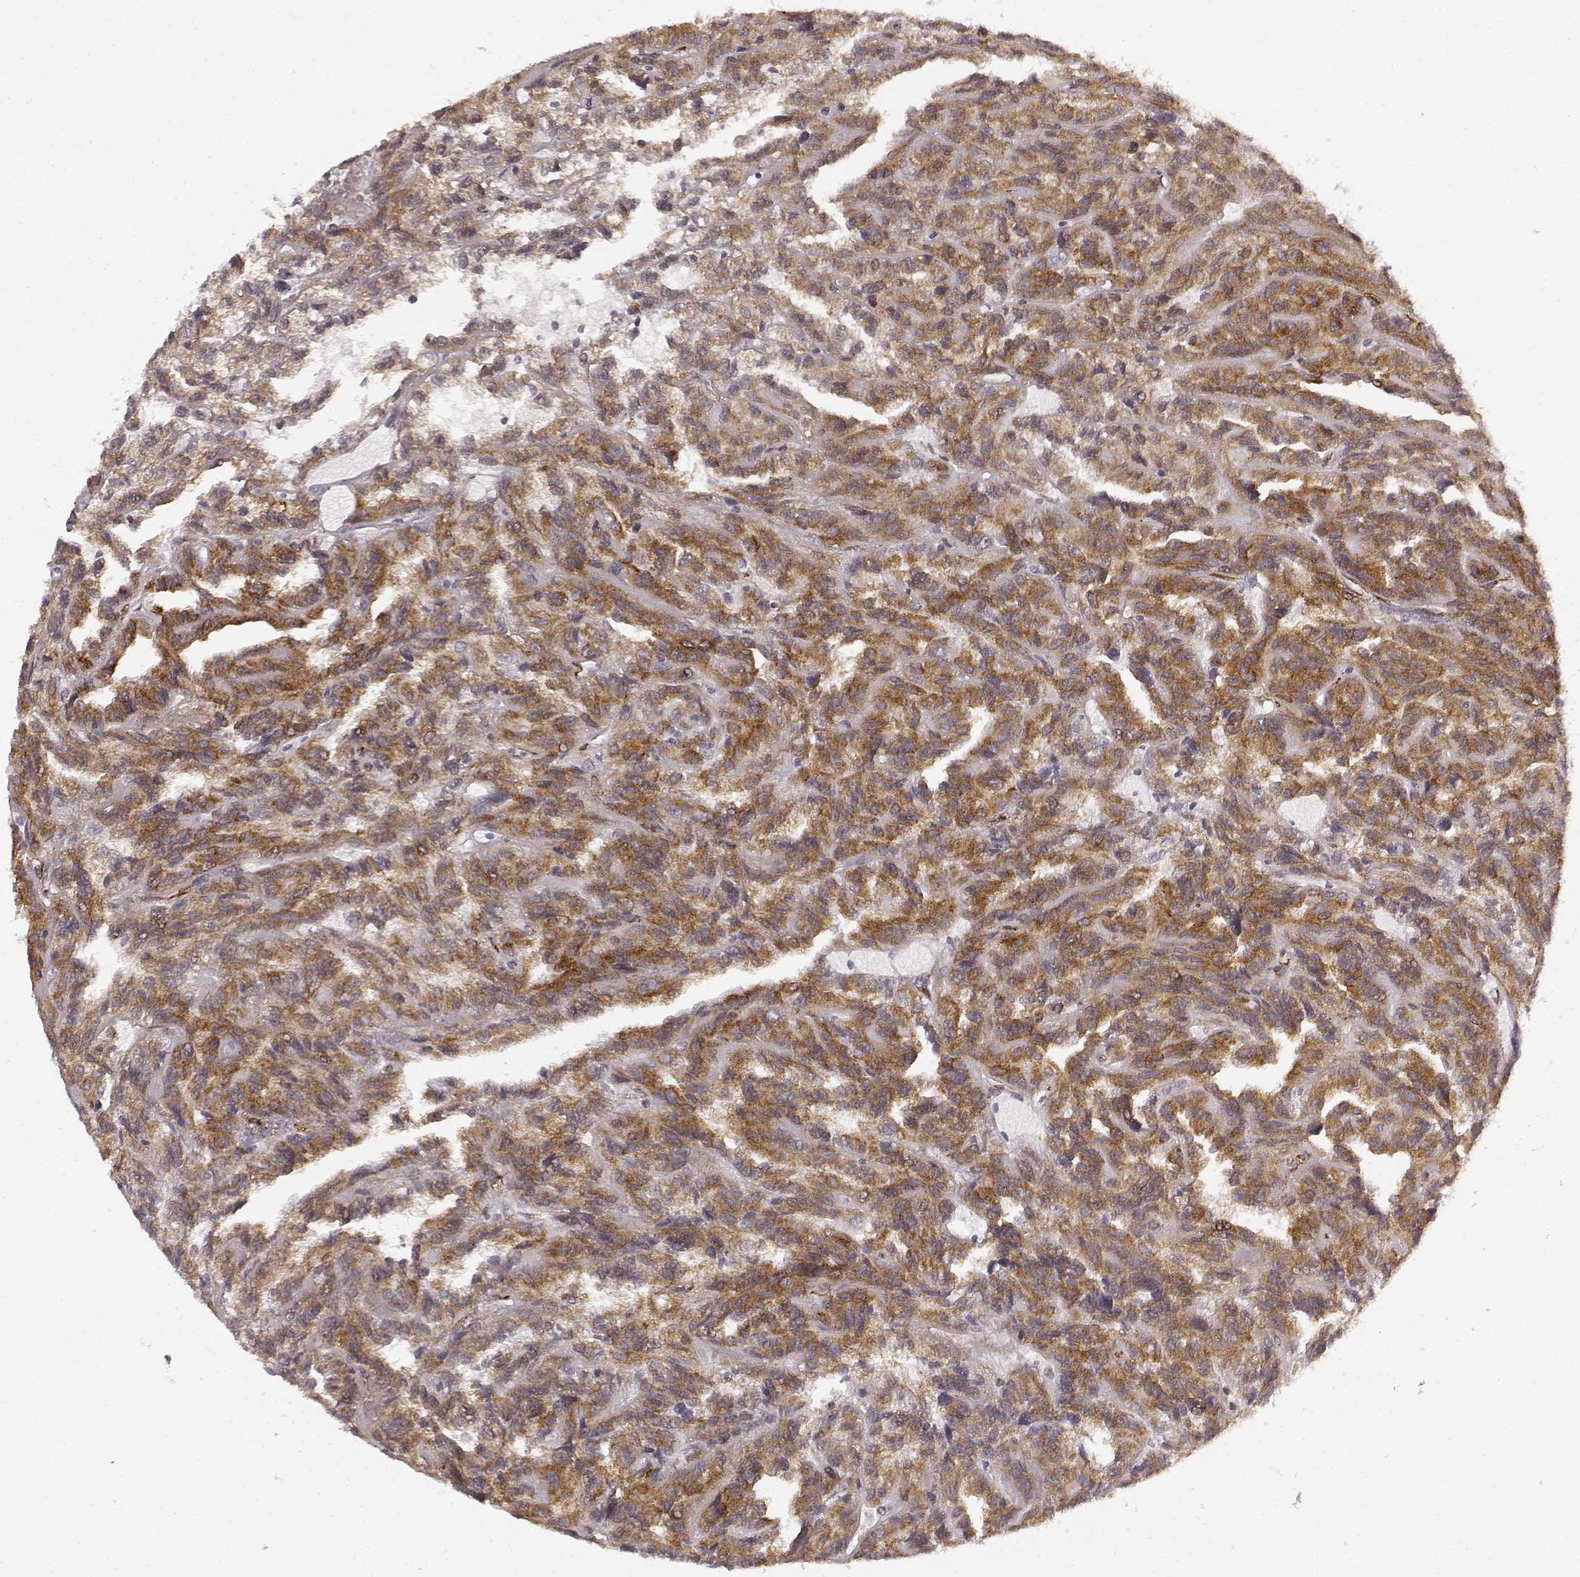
{"staining": {"intensity": "moderate", "quantity": ">75%", "location": "cytoplasmic/membranous"}, "tissue": "renal cancer", "cell_type": "Tumor cells", "image_type": "cancer", "snomed": [{"axis": "morphology", "description": "Adenocarcinoma, NOS"}, {"axis": "topography", "description": "Kidney"}], "caption": "The micrograph exhibits staining of renal adenocarcinoma, revealing moderate cytoplasmic/membranous protein positivity (brown color) within tumor cells.", "gene": "TMEM14A", "patient": {"sex": "male", "age": 79}}